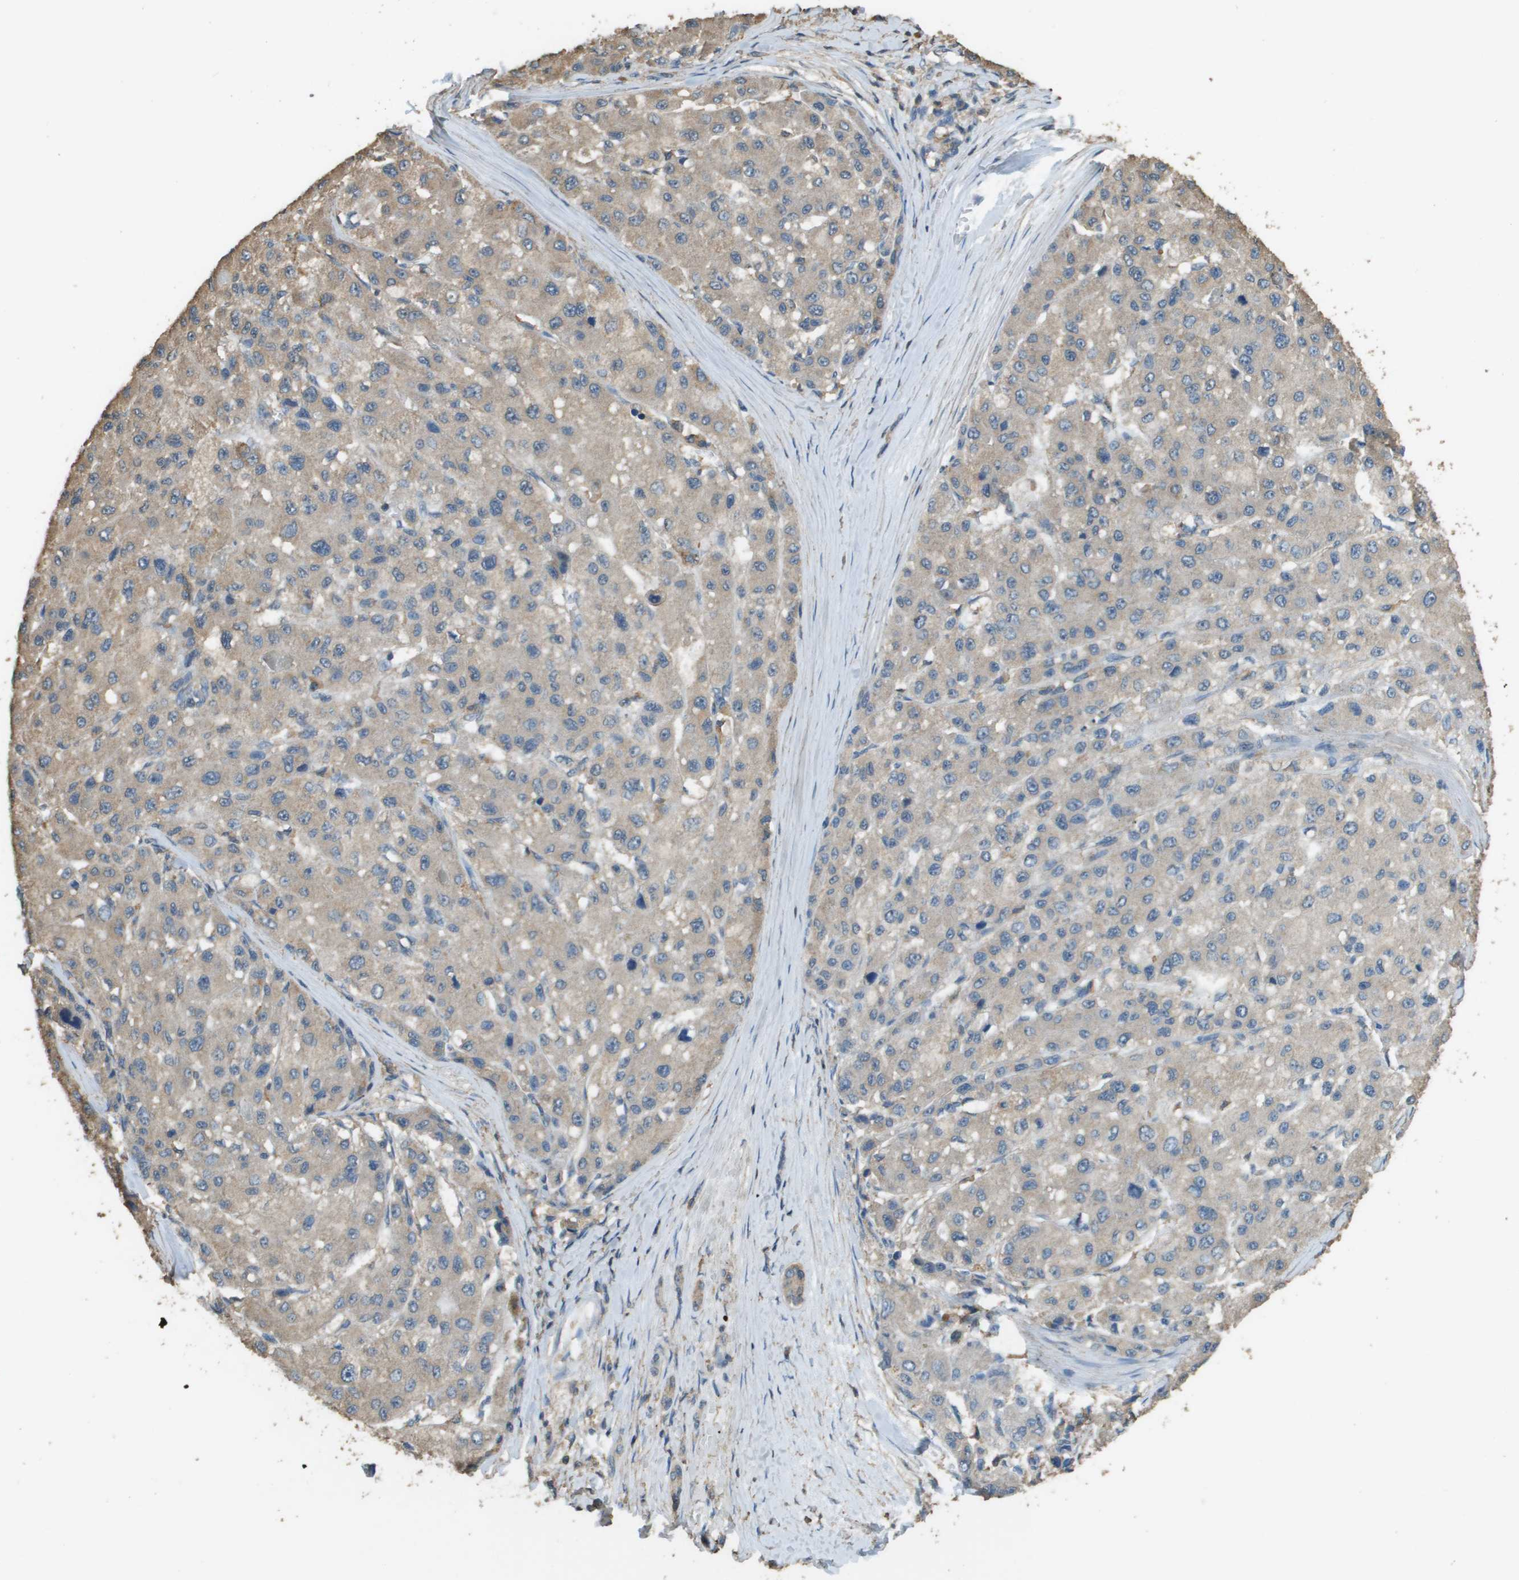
{"staining": {"intensity": "weak", "quantity": "<25%", "location": "cytoplasmic/membranous"}, "tissue": "liver cancer", "cell_type": "Tumor cells", "image_type": "cancer", "snomed": [{"axis": "morphology", "description": "Carcinoma, Hepatocellular, NOS"}, {"axis": "topography", "description": "Liver"}], "caption": "Immunohistochemistry histopathology image of hepatocellular carcinoma (liver) stained for a protein (brown), which reveals no expression in tumor cells.", "gene": "MS4A7", "patient": {"sex": "male", "age": 80}}